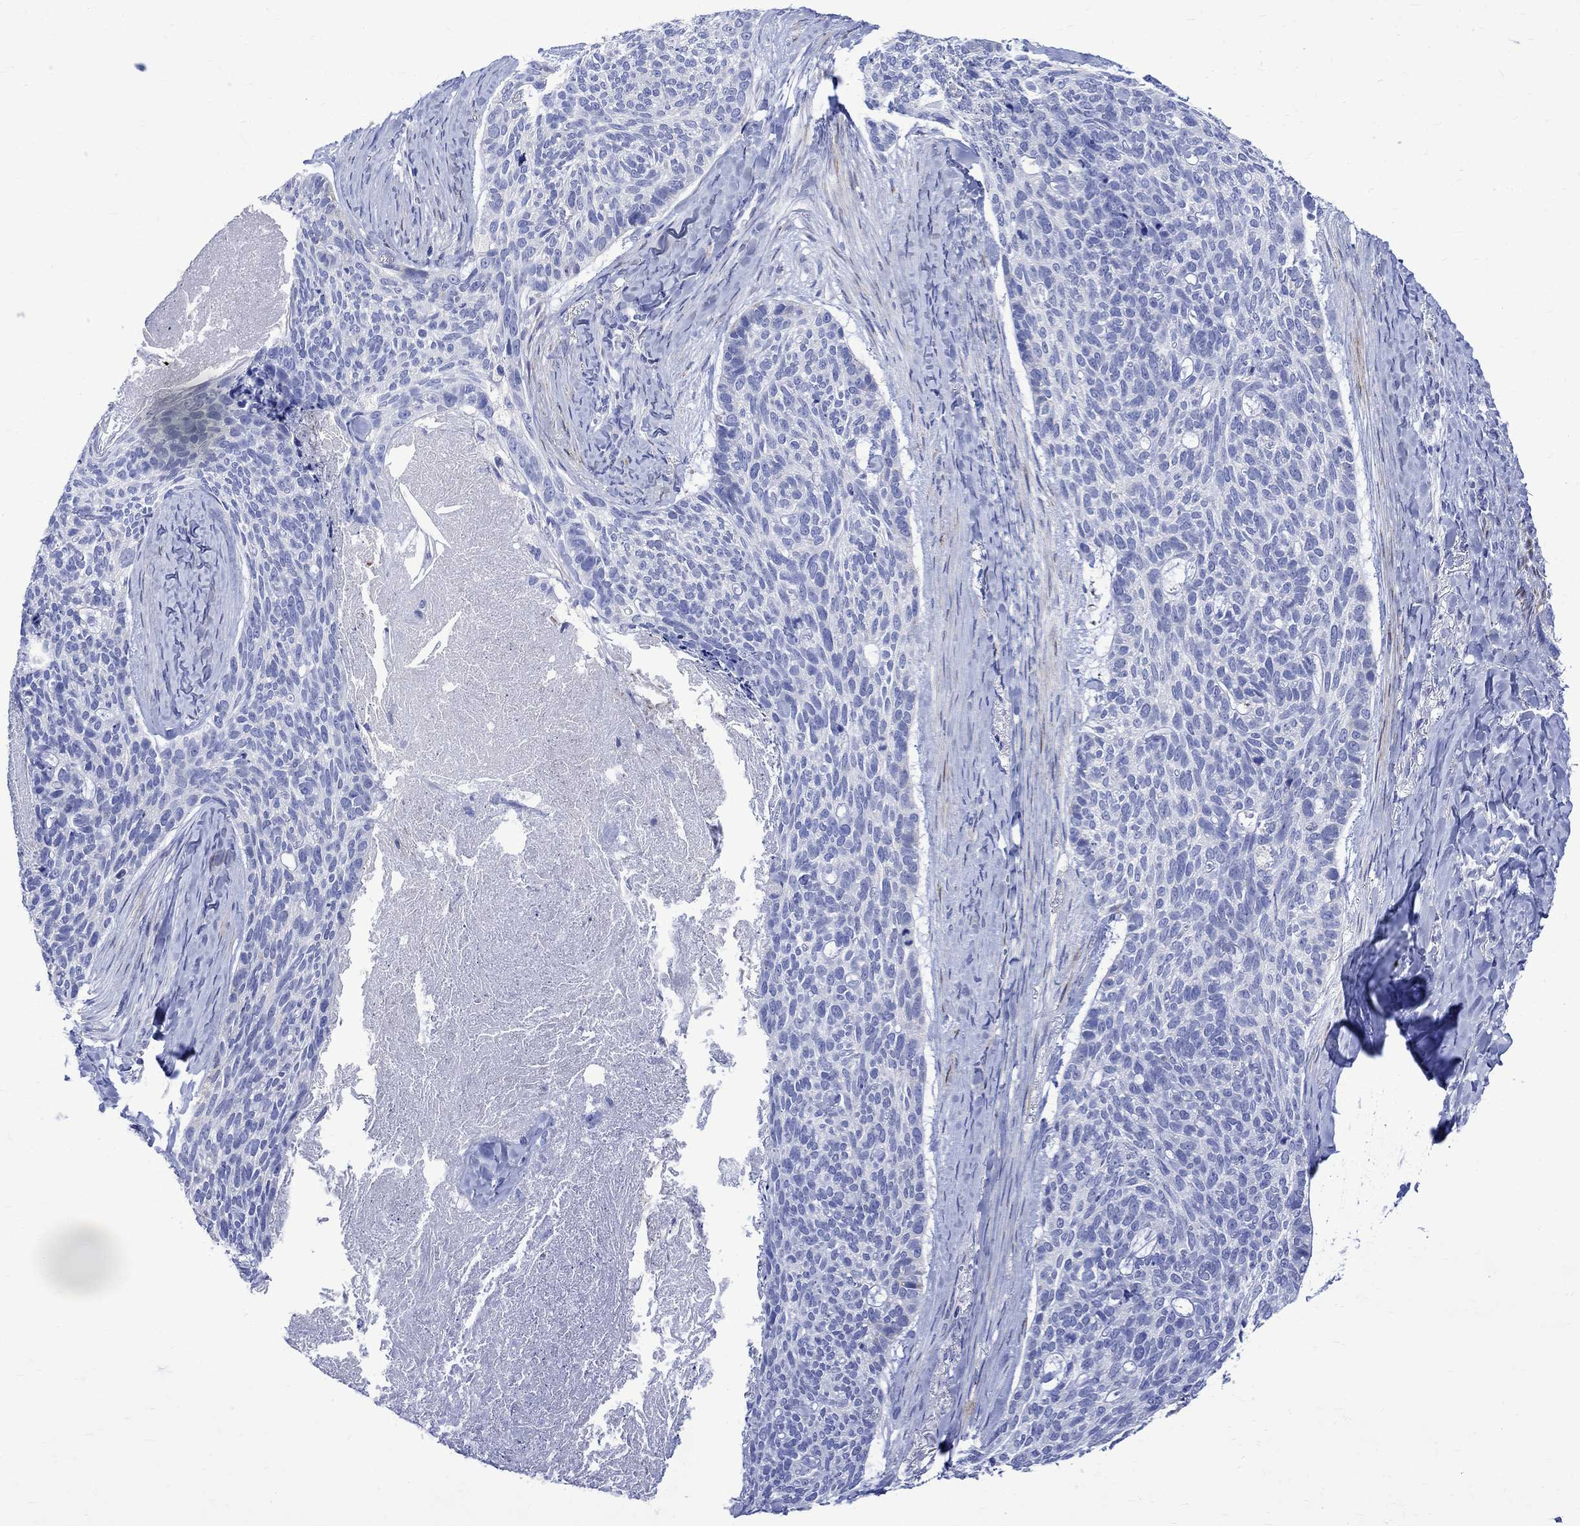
{"staining": {"intensity": "strong", "quantity": "25%-75%", "location": "cytoplasmic/membranous"}, "tissue": "skin cancer", "cell_type": "Tumor cells", "image_type": "cancer", "snomed": [{"axis": "morphology", "description": "Basal cell carcinoma"}, {"axis": "topography", "description": "Skin"}], "caption": "Brown immunohistochemical staining in human skin basal cell carcinoma shows strong cytoplasmic/membranous staining in approximately 25%-75% of tumor cells. (IHC, brightfield microscopy, high magnification).", "gene": "PARVB", "patient": {"sex": "female", "age": 69}}